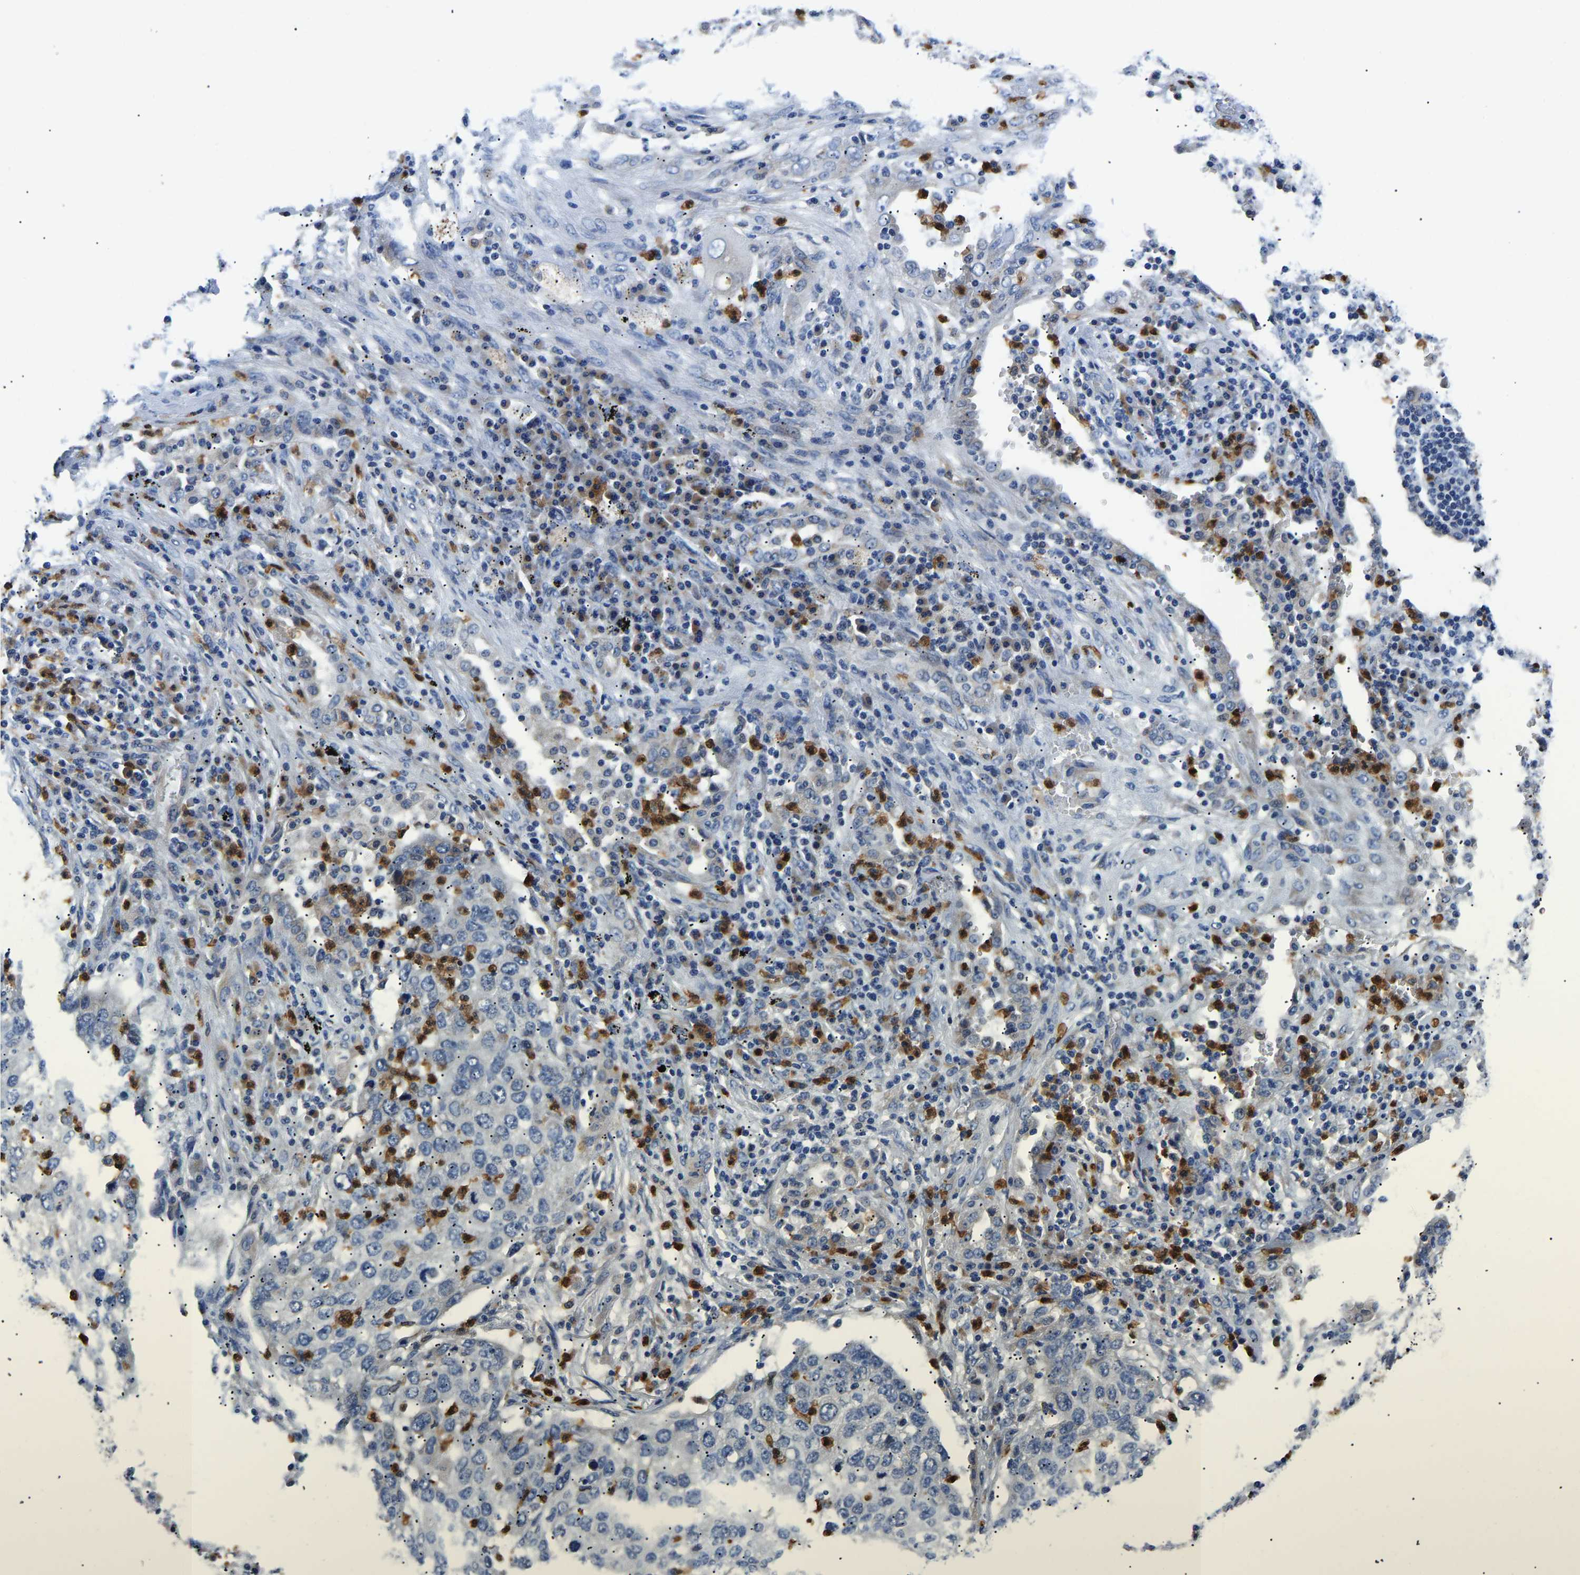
{"staining": {"intensity": "negative", "quantity": "none", "location": "none"}, "tissue": "lung cancer", "cell_type": "Tumor cells", "image_type": "cancer", "snomed": [{"axis": "morphology", "description": "Squamous cell carcinoma, NOS"}, {"axis": "topography", "description": "Lung"}], "caption": "IHC image of neoplastic tissue: human lung cancer stained with DAB shows no significant protein positivity in tumor cells. (DAB (3,3'-diaminobenzidine) immunohistochemistry (IHC) with hematoxylin counter stain).", "gene": "TOR1B", "patient": {"sex": "female", "age": 63}}